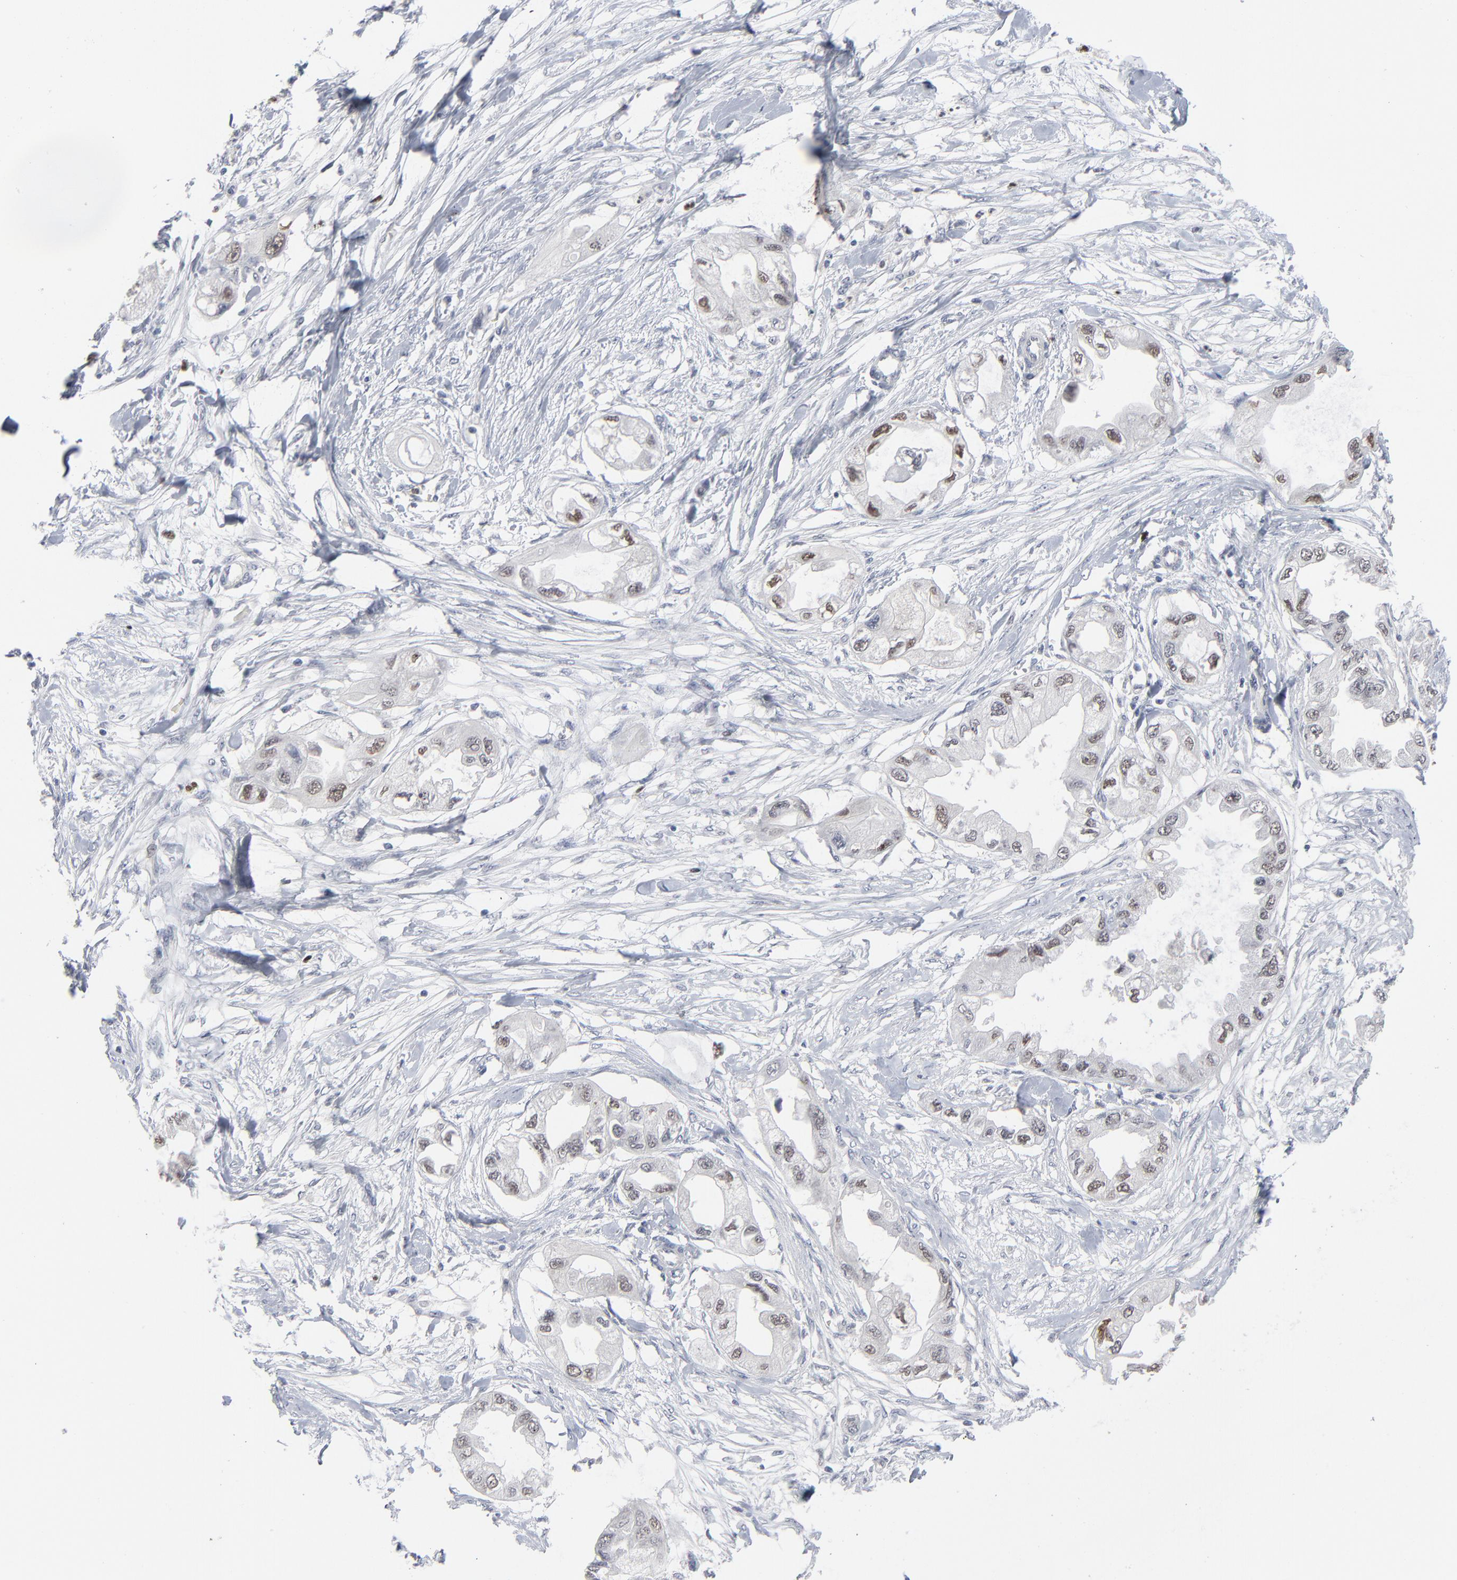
{"staining": {"intensity": "weak", "quantity": "25%-75%", "location": "nuclear"}, "tissue": "endometrial cancer", "cell_type": "Tumor cells", "image_type": "cancer", "snomed": [{"axis": "morphology", "description": "Adenocarcinoma, NOS"}, {"axis": "topography", "description": "Endometrium"}], "caption": "A brown stain highlights weak nuclear staining of a protein in adenocarcinoma (endometrial) tumor cells.", "gene": "FOXN2", "patient": {"sex": "female", "age": 67}}